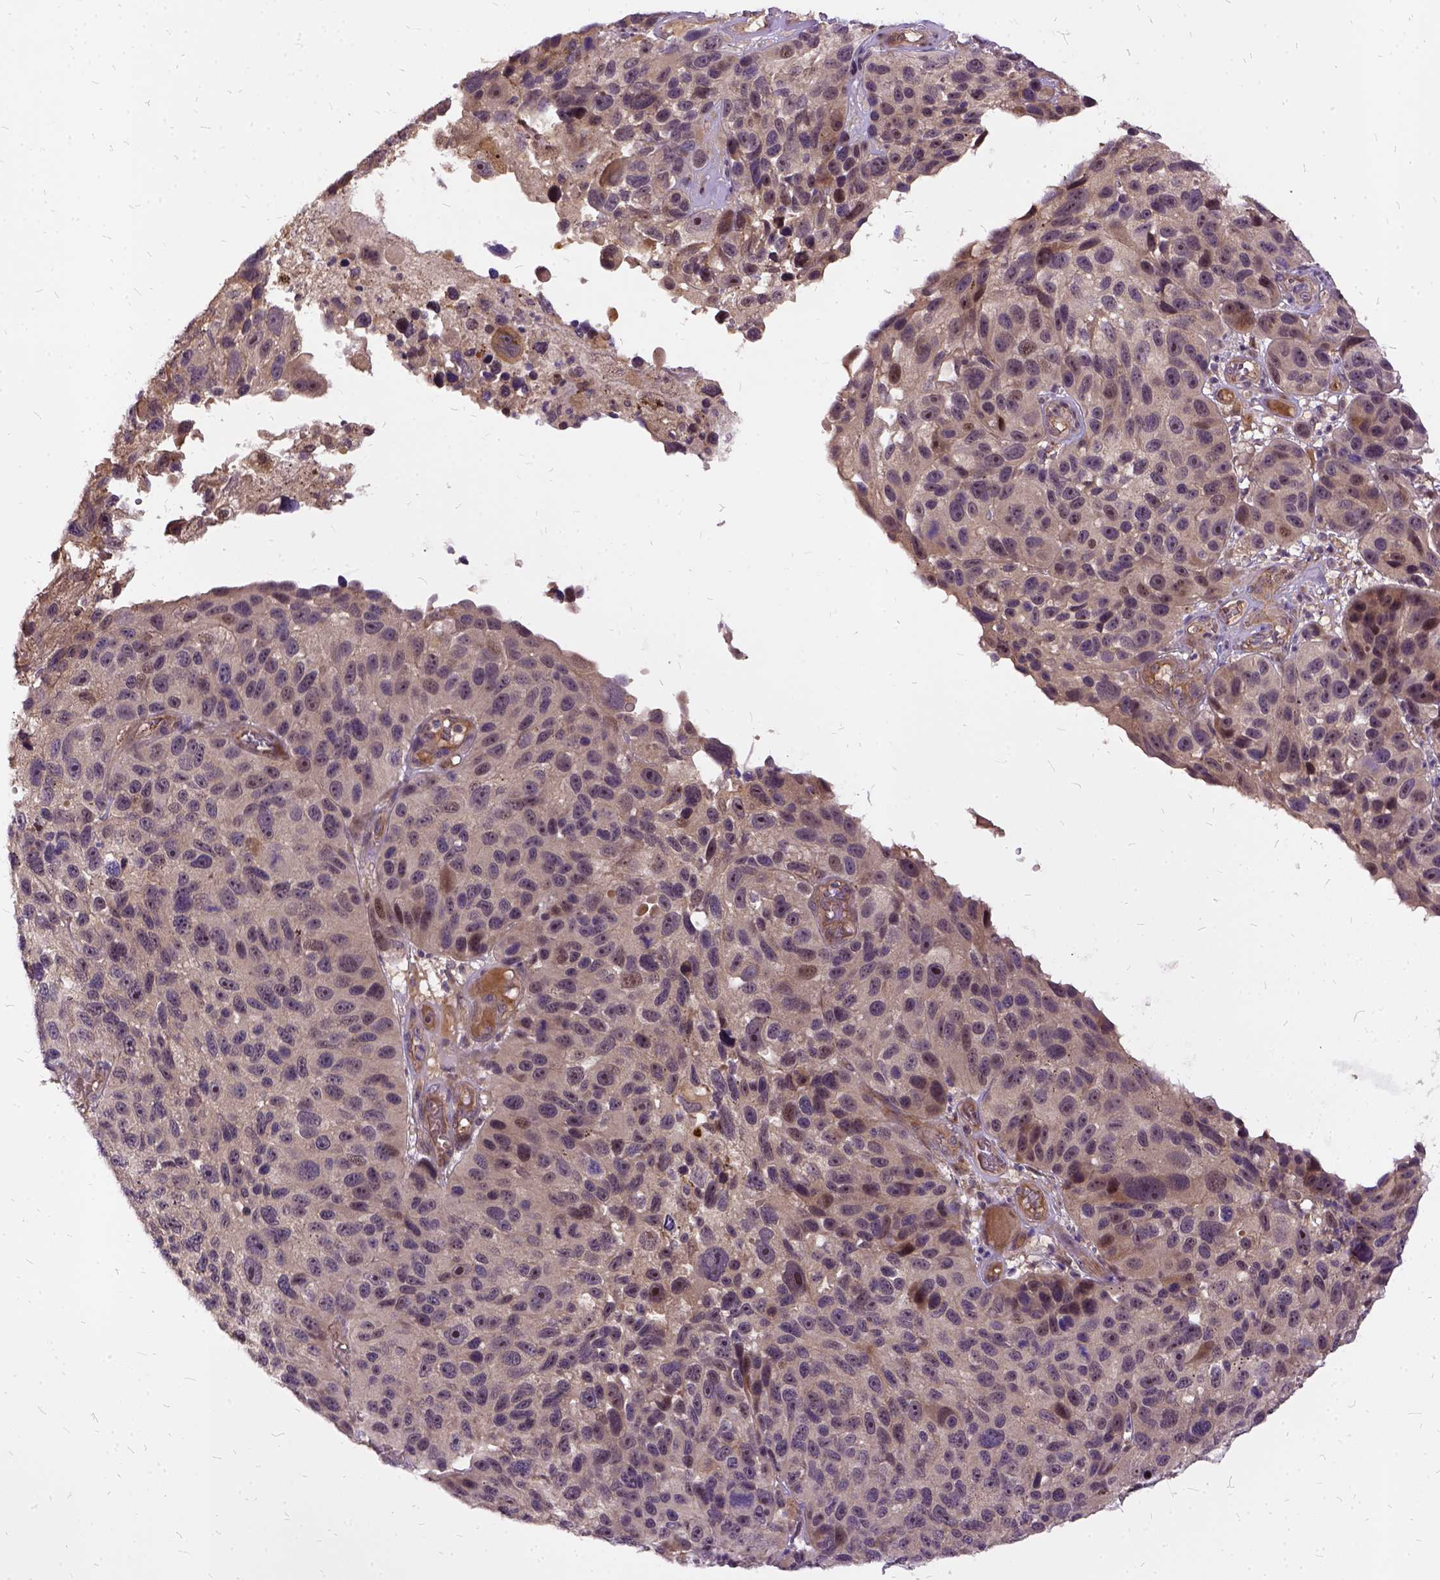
{"staining": {"intensity": "moderate", "quantity": "<25%", "location": "nuclear"}, "tissue": "melanoma", "cell_type": "Tumor cells", "image_type": "cancer", "snomed": [{"axis": "morphology", "description": "Malignant melanoma, NOS"}, {"axis": "topography", "description": "Skin"}], "caption": "Human malignant melanoma stained for a protein (brown) shows moderate nuclear positive staining in approximately <25% of tumor cells.", "gene": "ILRUN", "patient": {"sex": "male", "age": 53}}